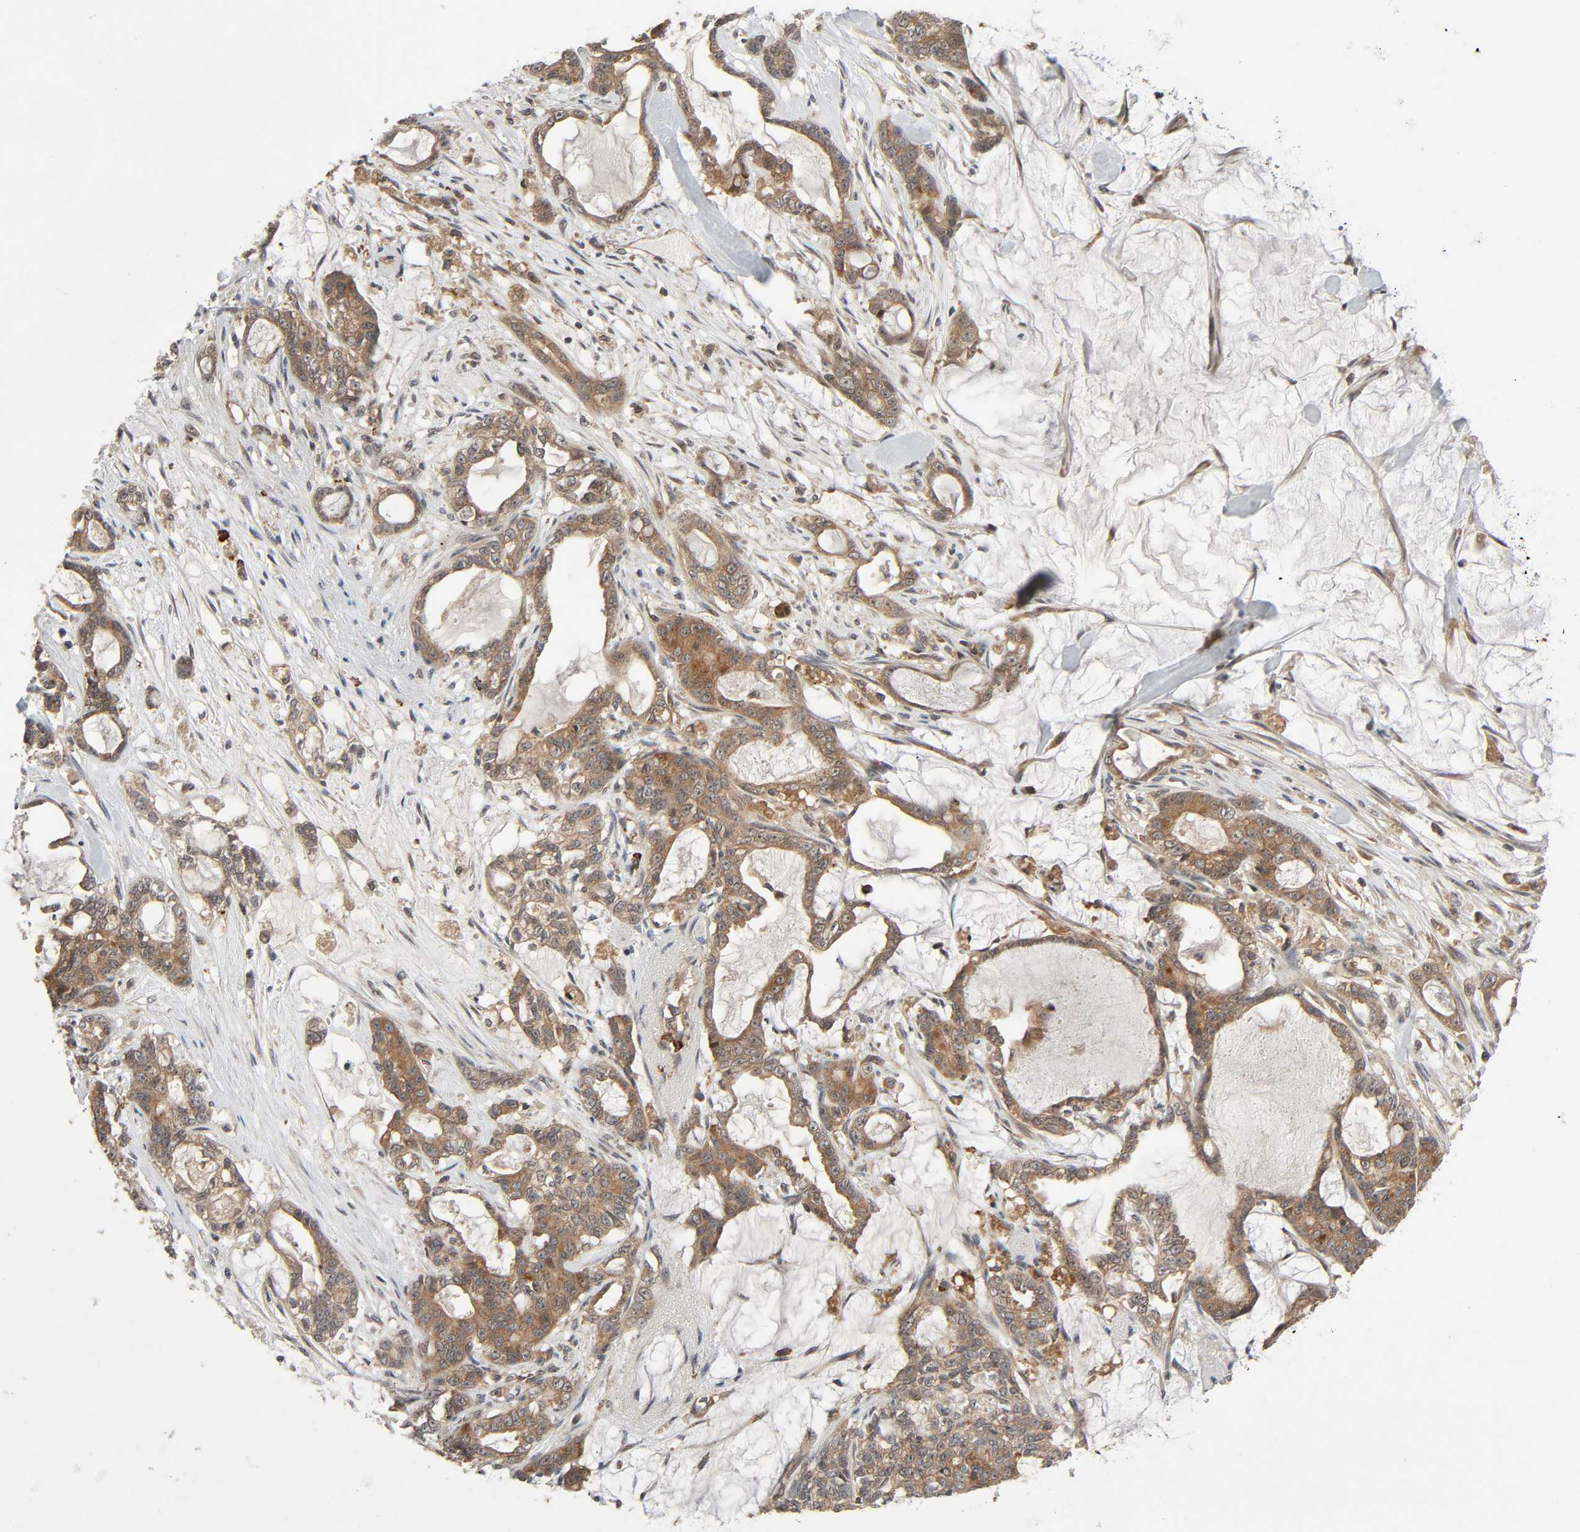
{"staining": {"intensity": "moderate", "quantity": ">75%", "location": "cytoplasmic/membranous"}, "tissue": "pancreatic cancer", "cell_type": "Tumor cells", "image_type": "cancer", "snomed": [{"axis": "morphology", "description": "Adenocarcinoma, NOS"}, {"axis": "topography", "description": "Pancreas"}], "caption": "There is medium levels of moderate cytoplasmic/membranous expression in tumor cells of pancreatic adenocarcinoma, as demonstrated by immunohistochemical staining (brown color).", "gene": "PPP2R1B", "patient": {"sex": "female", "age": 73}}